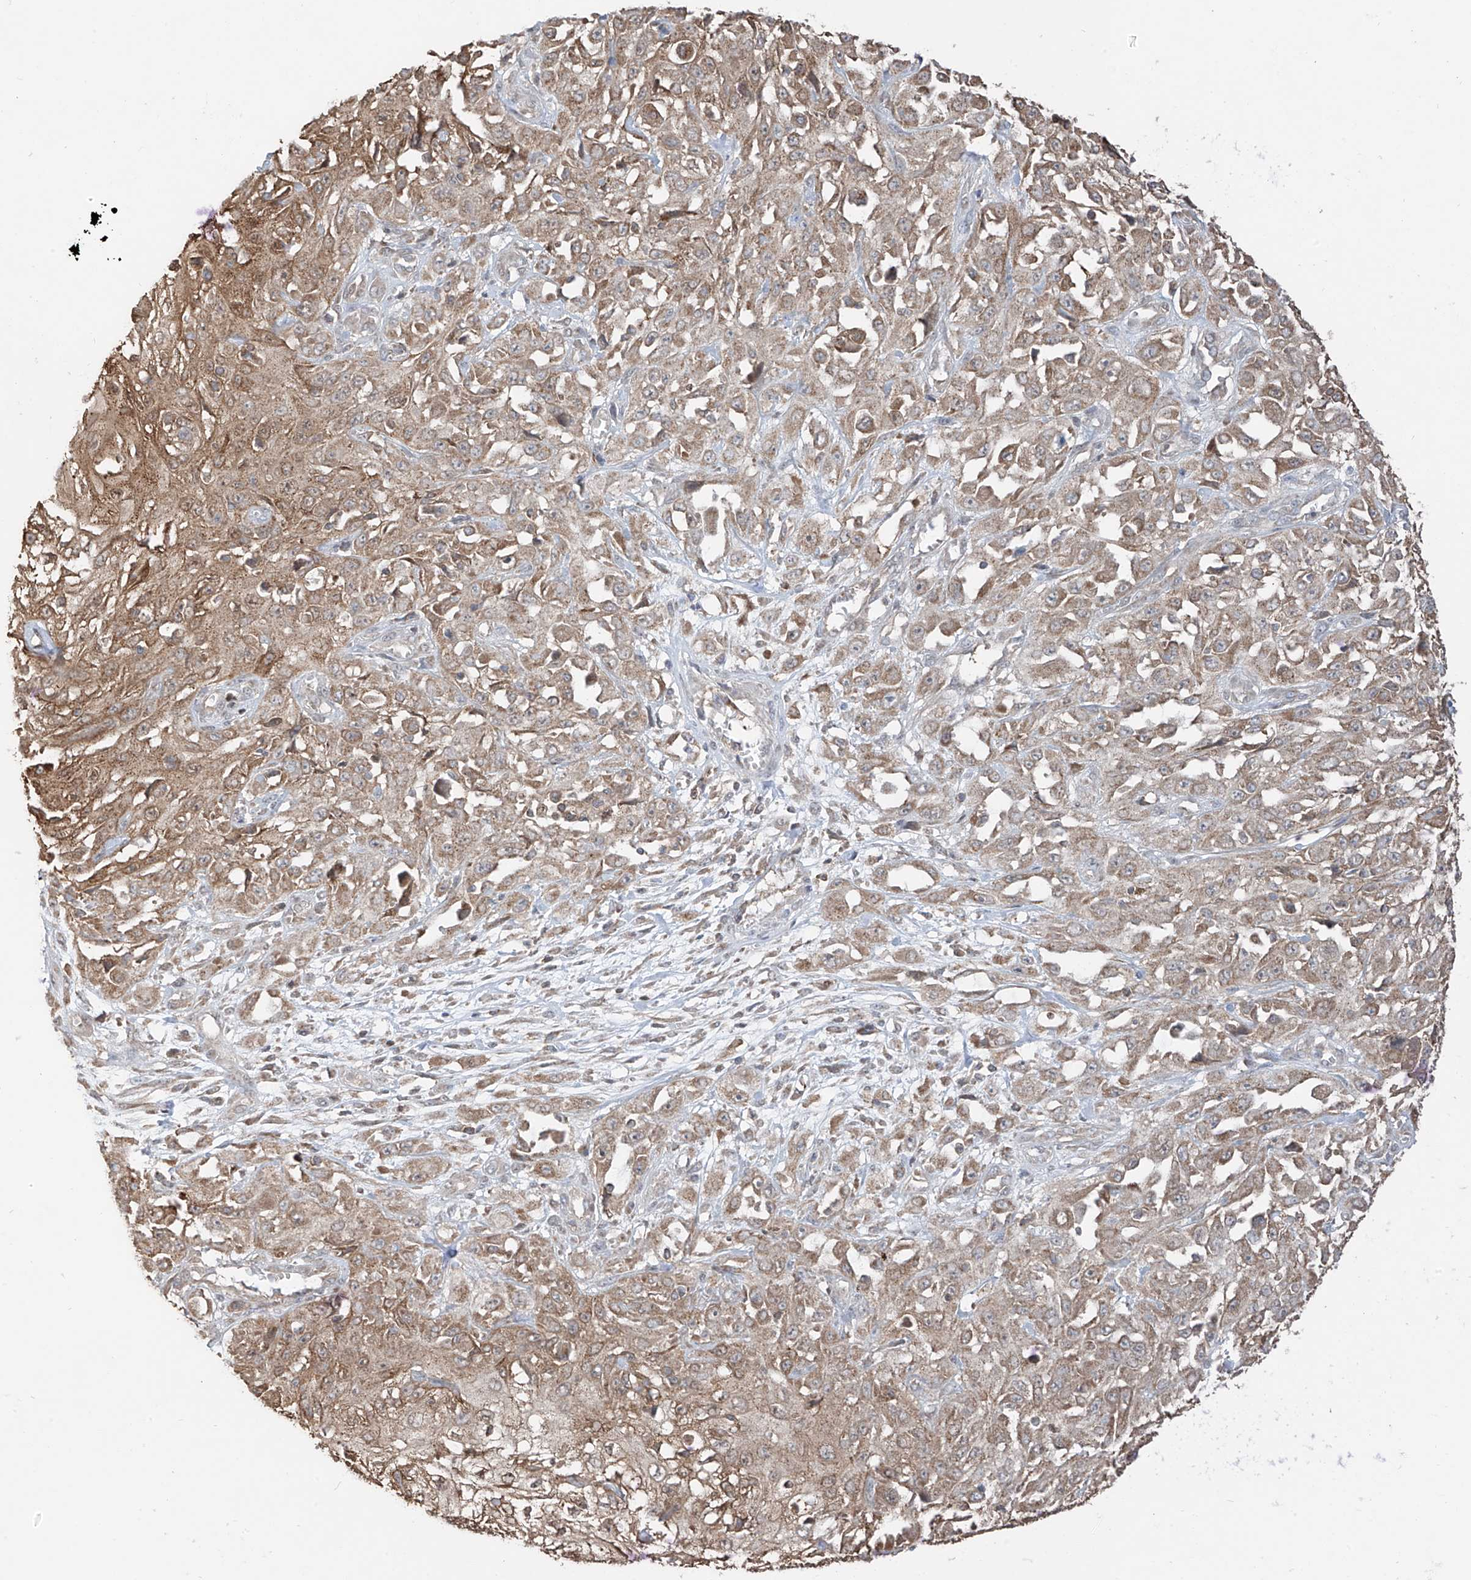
{"staining": {"intensity": "weak", "quantity": ">75%", "location": "cytoplasmic/membranous"}, "tissue": "skin cancer", "cell_type": "Tumor cells", "image_type": "cancer", "snomed": [{"axis": "morphology", "description": "Squamous cell carcinoma, NOS"}, {"axis": "morphology", "description": "Squamous cell carcinoma, metastatic, NOS"}, {"axis": "topography", "description": "Skin"}, {"axis": "topography", "description": "Lymph node"}], "caption": "A low amount of weak cytoplasmic/membranous positivity is present in about >75% of tumor cells in skin cancer tissue. (DAB (3,3'-diaminobenzidine) IHC, brown staining for protein, blue staining for nuclei).", "gene": "ETHE1", "patient": {"sex": "male", "age": 75}}